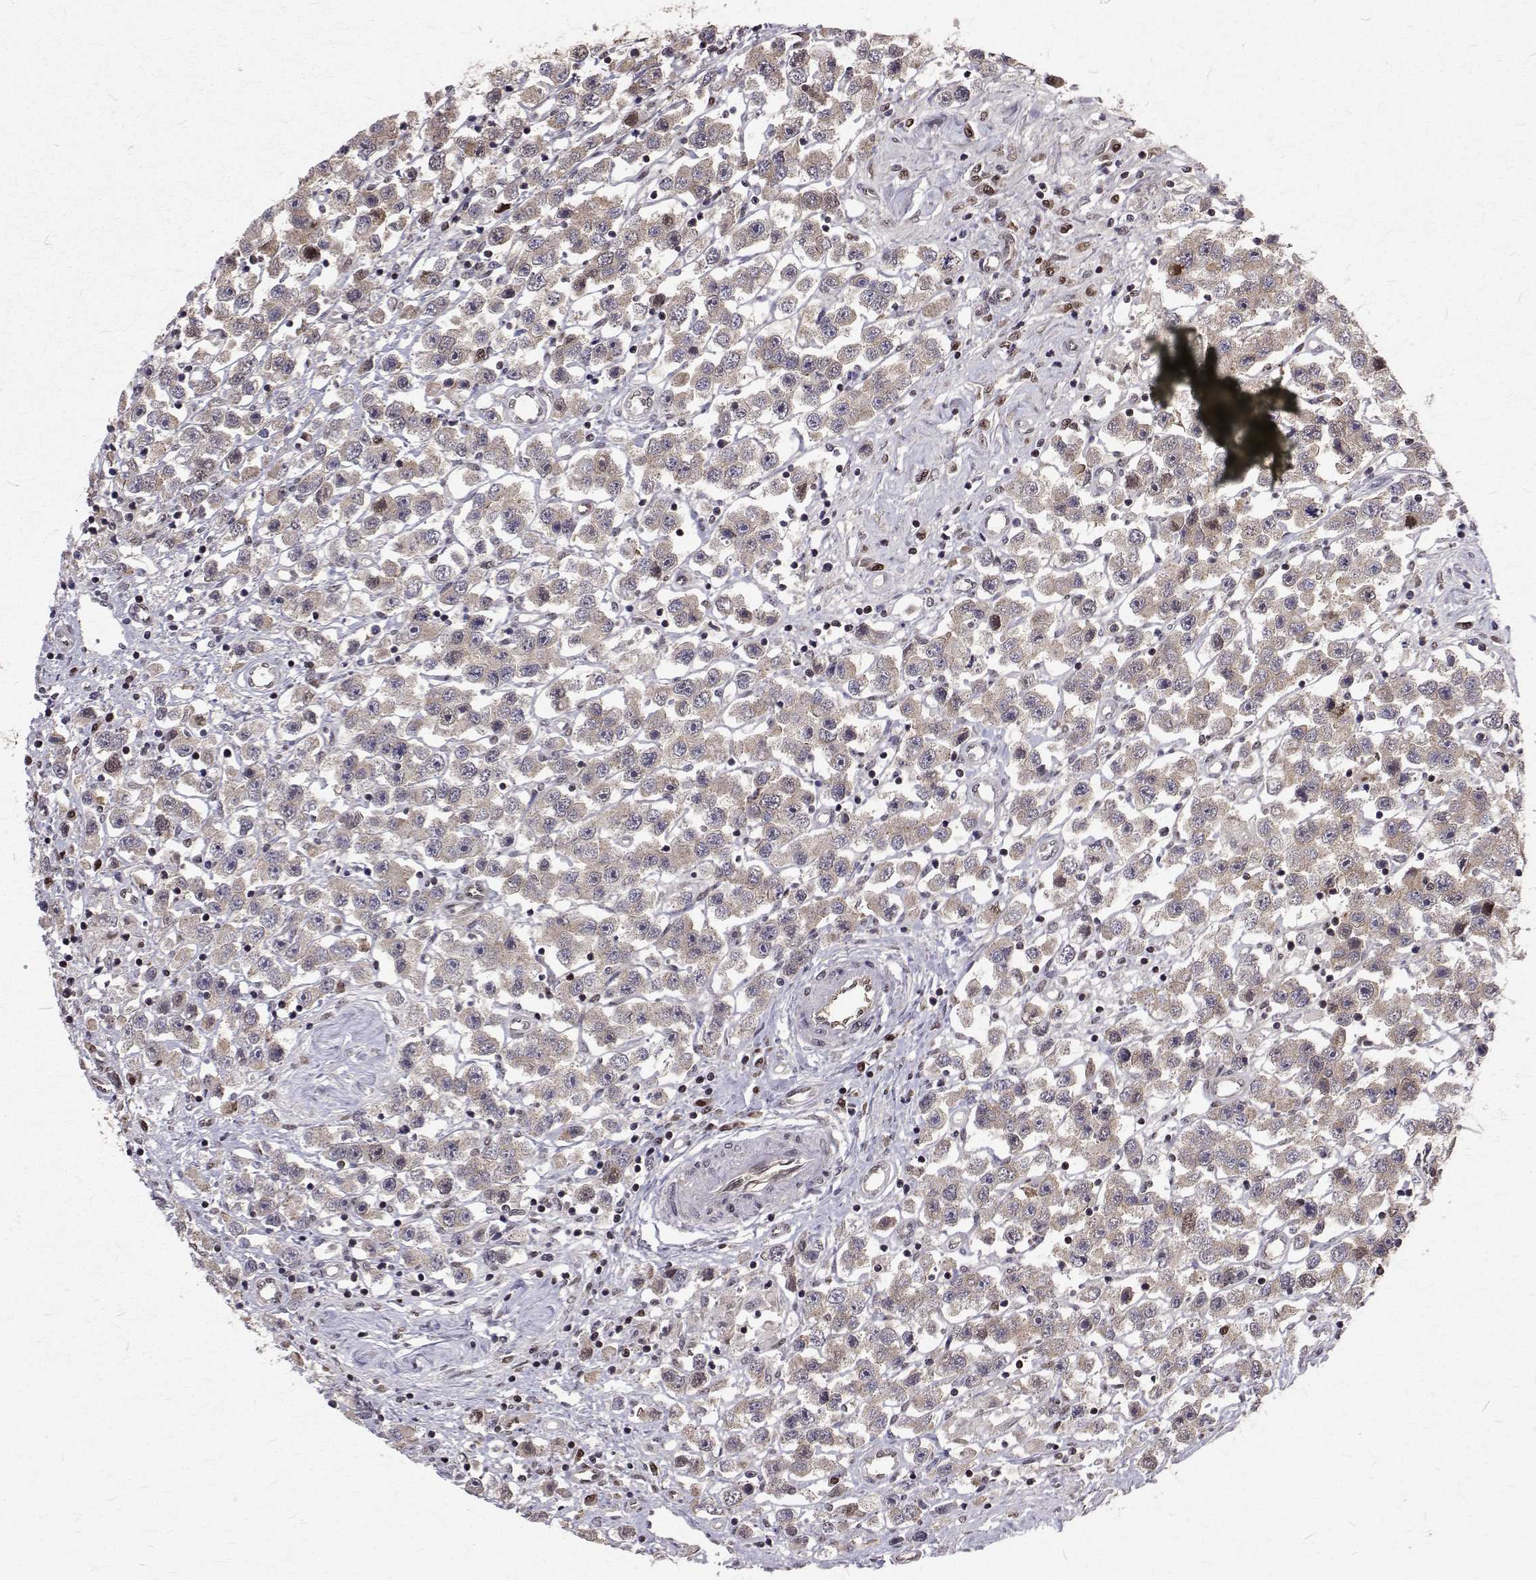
{"staining": {"intensity": "weak", "quantity": ">75%", "location": "cytoplasmic/membranous,nuclear"}, "tissue": "testis cancer", "cell_type": "Tumor cells", "image_type": "cancer", "snomed": [{"axis": "morphology", "description": "Seminoma, NOS"}, {"axis": "topography", "description": "Testis"}], "caption": "Immunohistochemical staining of human testis cancer (seminoma) shows low levels of weak cytoplasmic/membranous and nuclear positivity in about >75% of tumor cells.", "gene": "NIF3L1", "patient": {"sex": "male", "age": 45}}